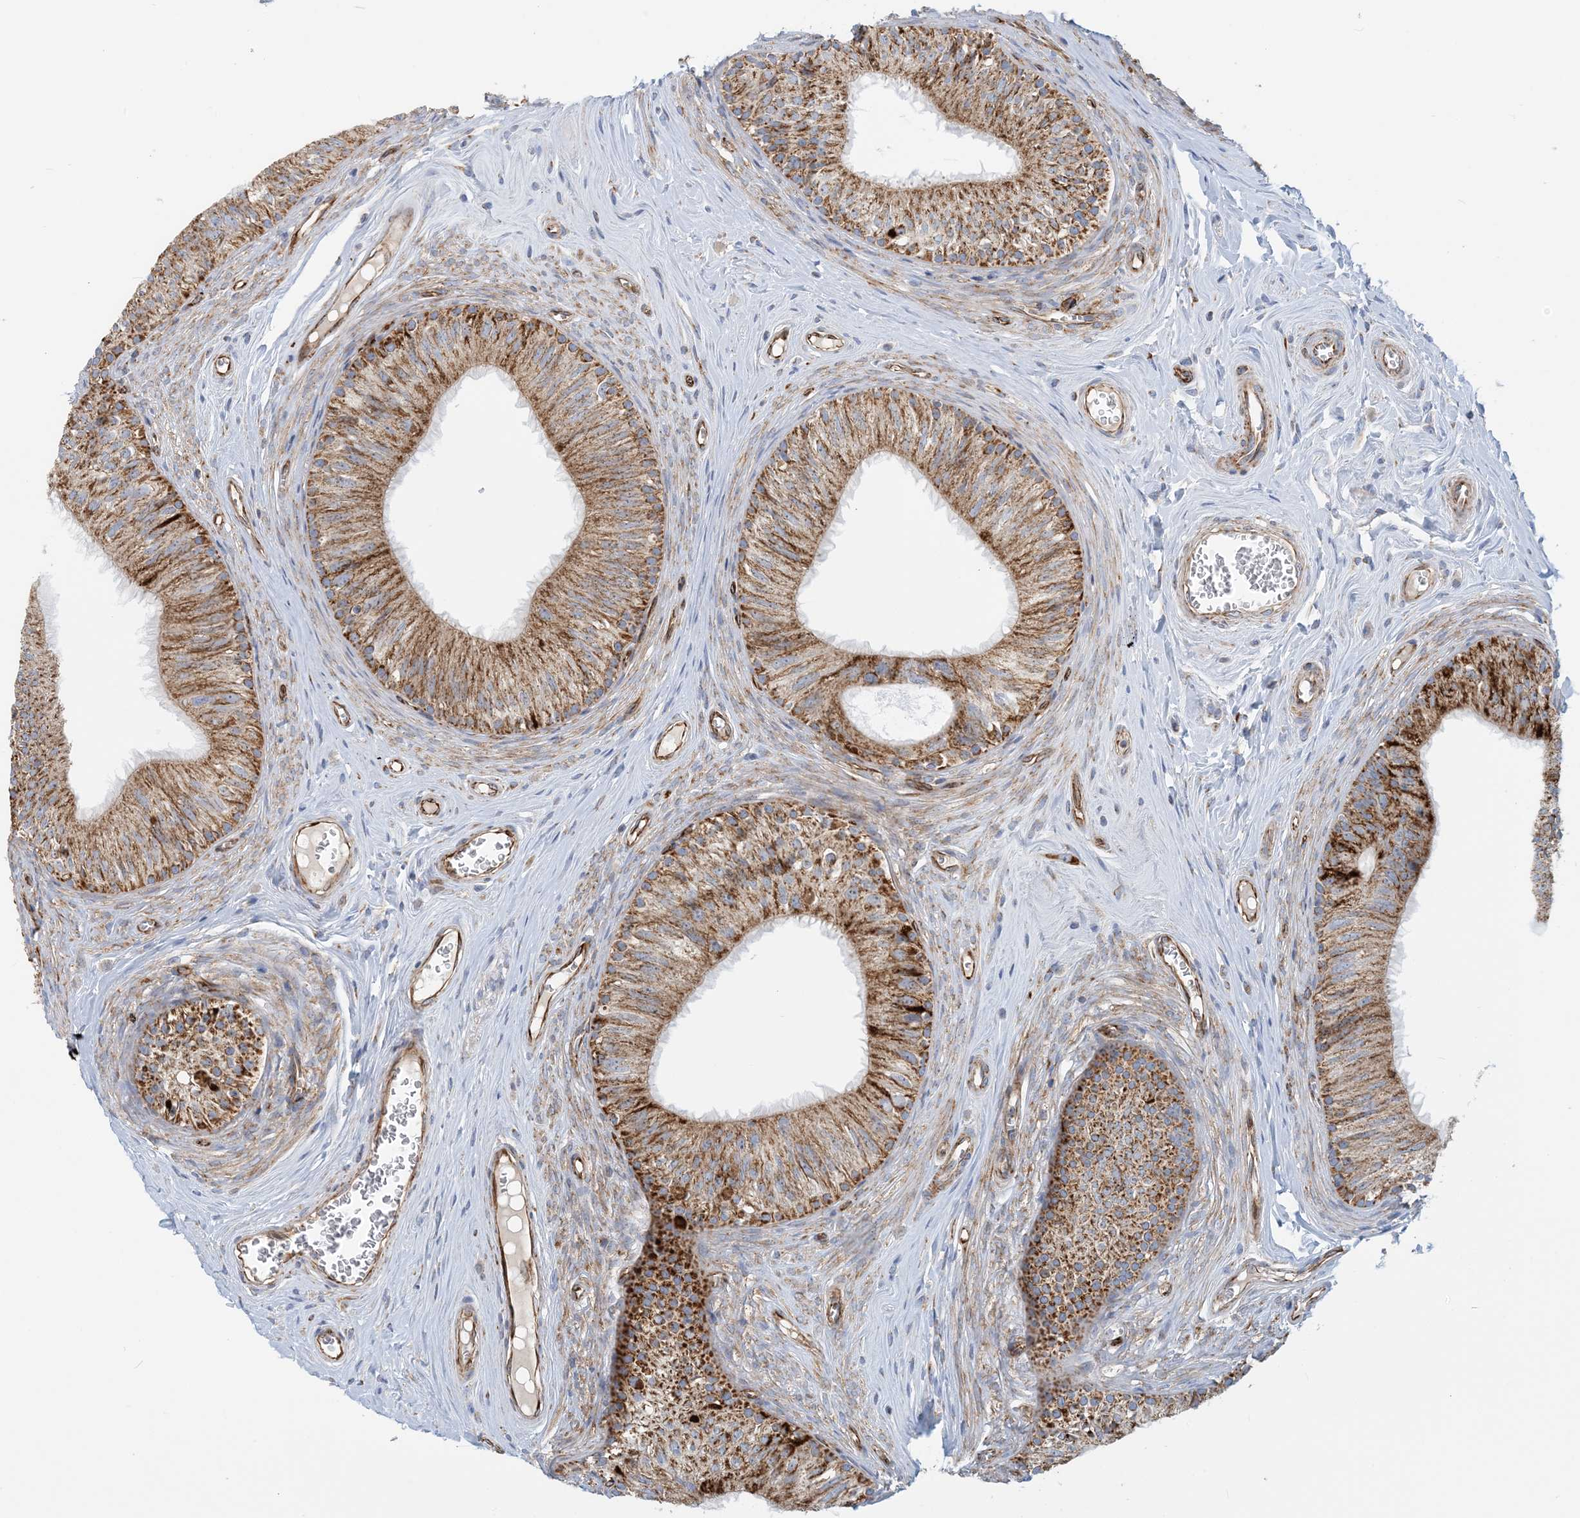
{"staining": {"intensity": "strong", "quantity": "25%-75%", "location": "cytoplasmic/membranous"}, "tissue": "epididymis", "cell_type": "Glandular cells", "image_type": "normal", "snomed": [{"axis": "morphology", "description": "Normal tissue, NOS"}, {"axis": "topography", "description": "Epididymis"}], "caption": "IHC photomicrograph of unremarkable epididymis: human epididymis stained using IHC displays high levels of strong protein expression localized specifically in the cytoplasmic/membranous of glandular cells, appearing as a cytoplasmic/membranous brown color.", "gene": "COA3", "patient": {"sex": "male", "age": 46}}